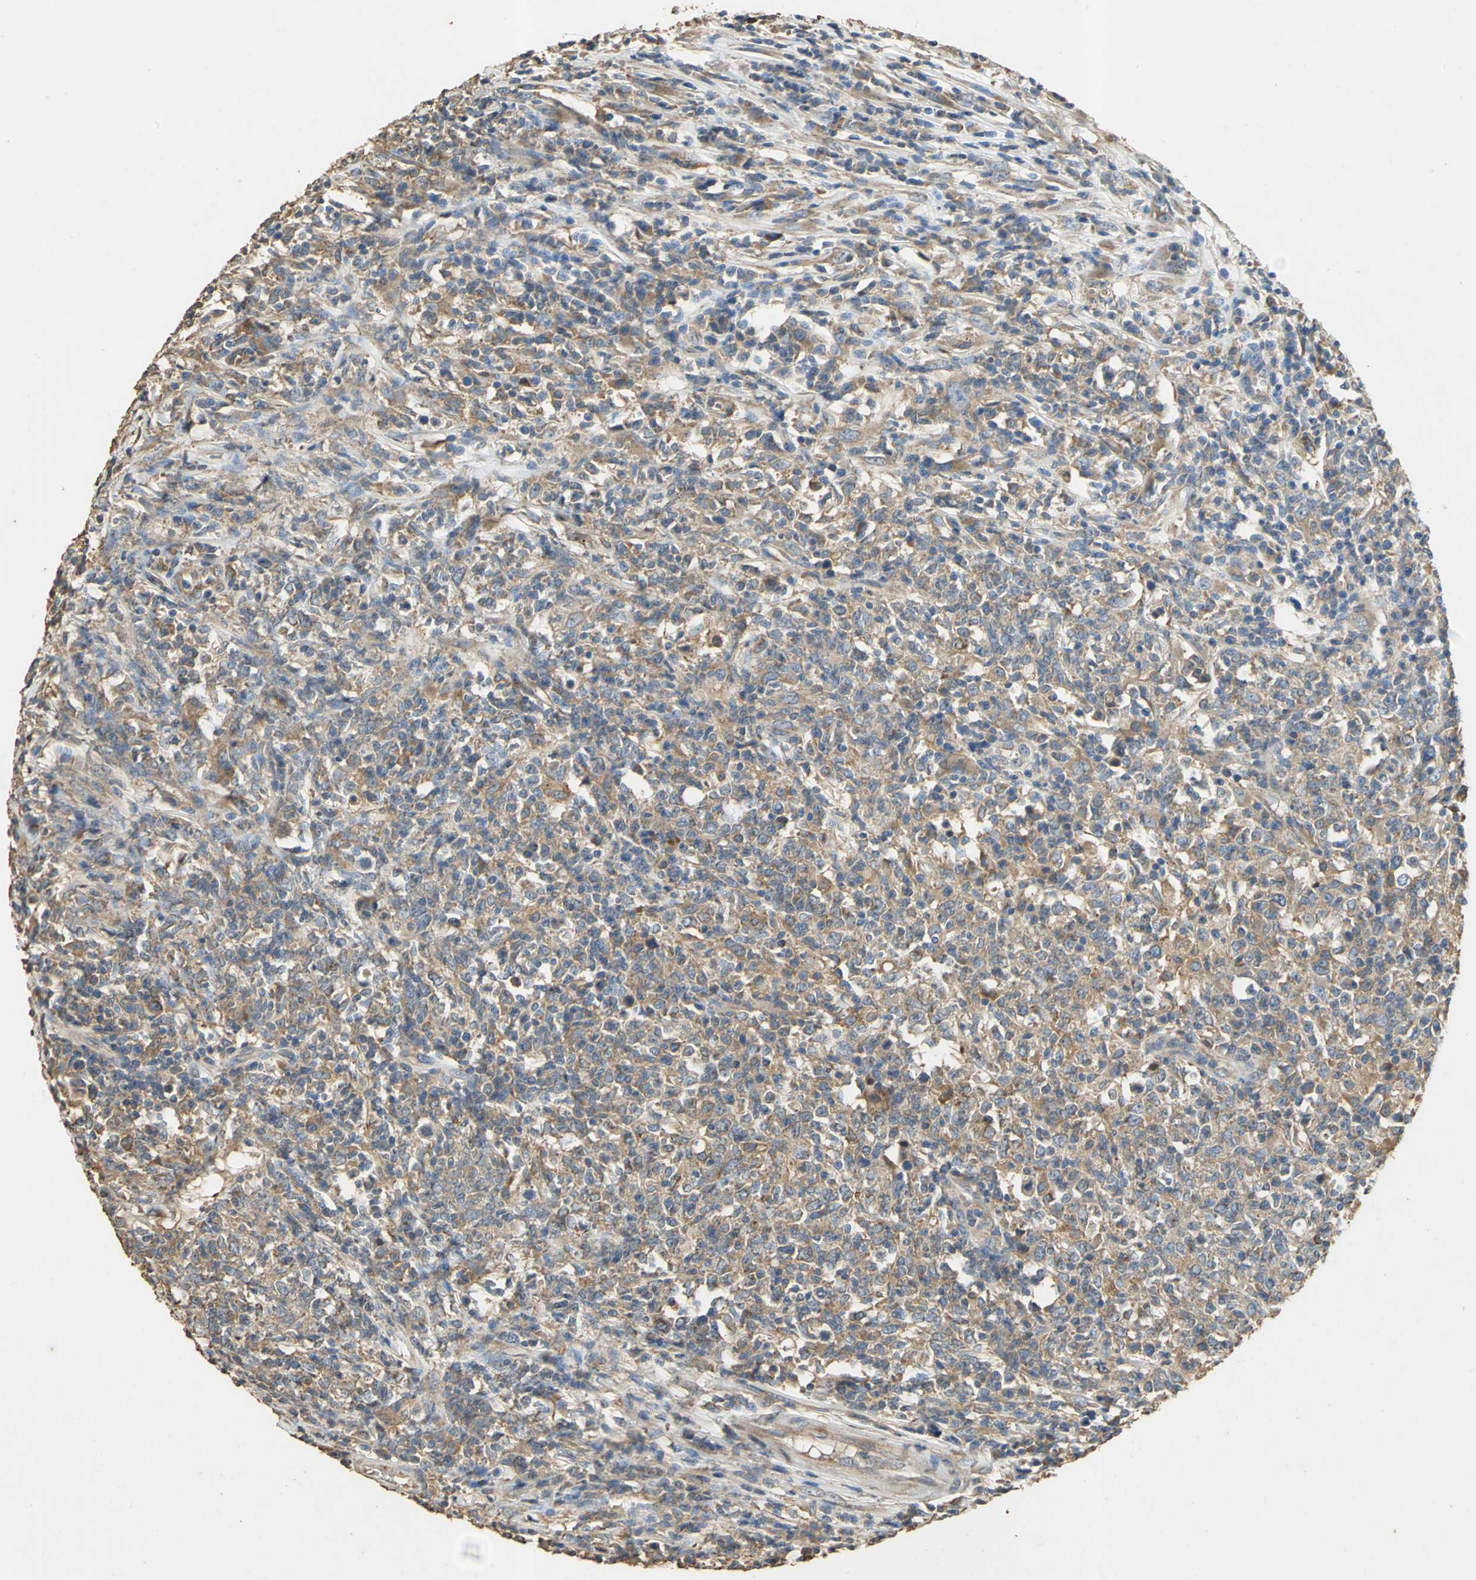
{"staining": {"intensity": "weak", "quantity": ">75%", "location": "cytoplasmic/membranous"}, "tissue": "lymphoma", "cell_type": "Tumor cells", "image_type": "cancer", "snomed": [{"axis": "morphology", "description": "Malignant lymphoma, non-Hodgkin's type, High grade"}, {"axis": "topography", "description": "Lymph node"}], "caption": "Tumor cells exhibit low levels of weak cytoplasmic/membranous positivity in about >75% of cells in human malignant lymphoma, non-Hodgkin's type (high-grade). The protein of interest is stained brown, and the nuclei are stained in blue (DAB IHC with brightfield microscopy, high magnification).", "gene": "ACSL4", "patient": {"sex": "female", "age": 84}}